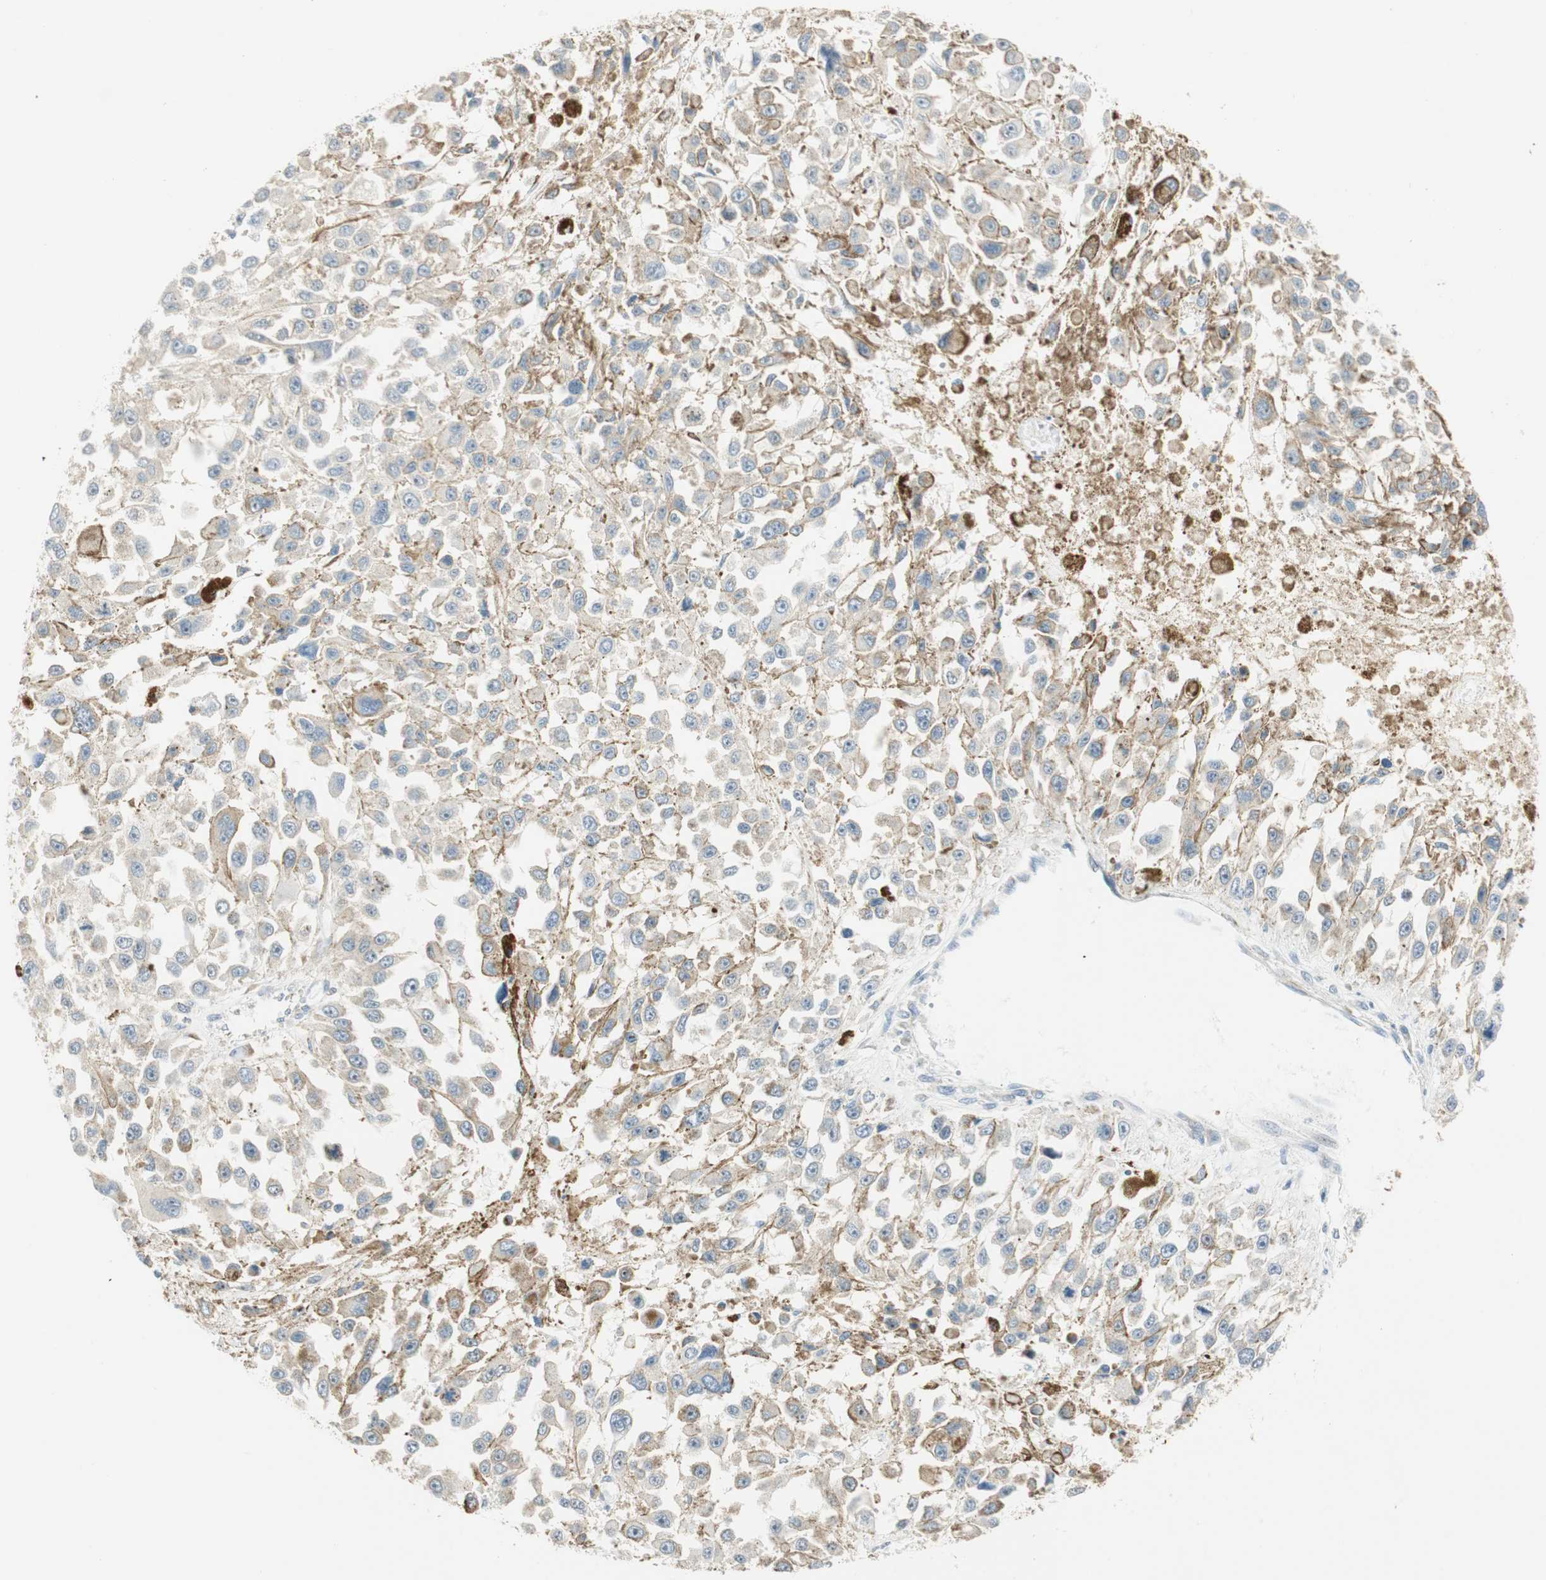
{"staining": {"intensity": "weak", "quantity": "<25%", "location": "cytoplasmic/membranous"}, "tissue": "melanoma", "cell_type": "Tumor cells", "image_type": "cancer", "snomed": [{"axis": "morphology", "description": "Malignant melanoma, Metastatic site"}, {"axis": "topography", "description": "Lymph node"}], "caption": "Tumor cells are negative for brown protein staining in melanoma. The staining is performed using DAB brown chromogen with nuclei counter-stained in using hematoxylin.", "gene": "MSX2", "patient": {"sex": "male", "age": 59}}